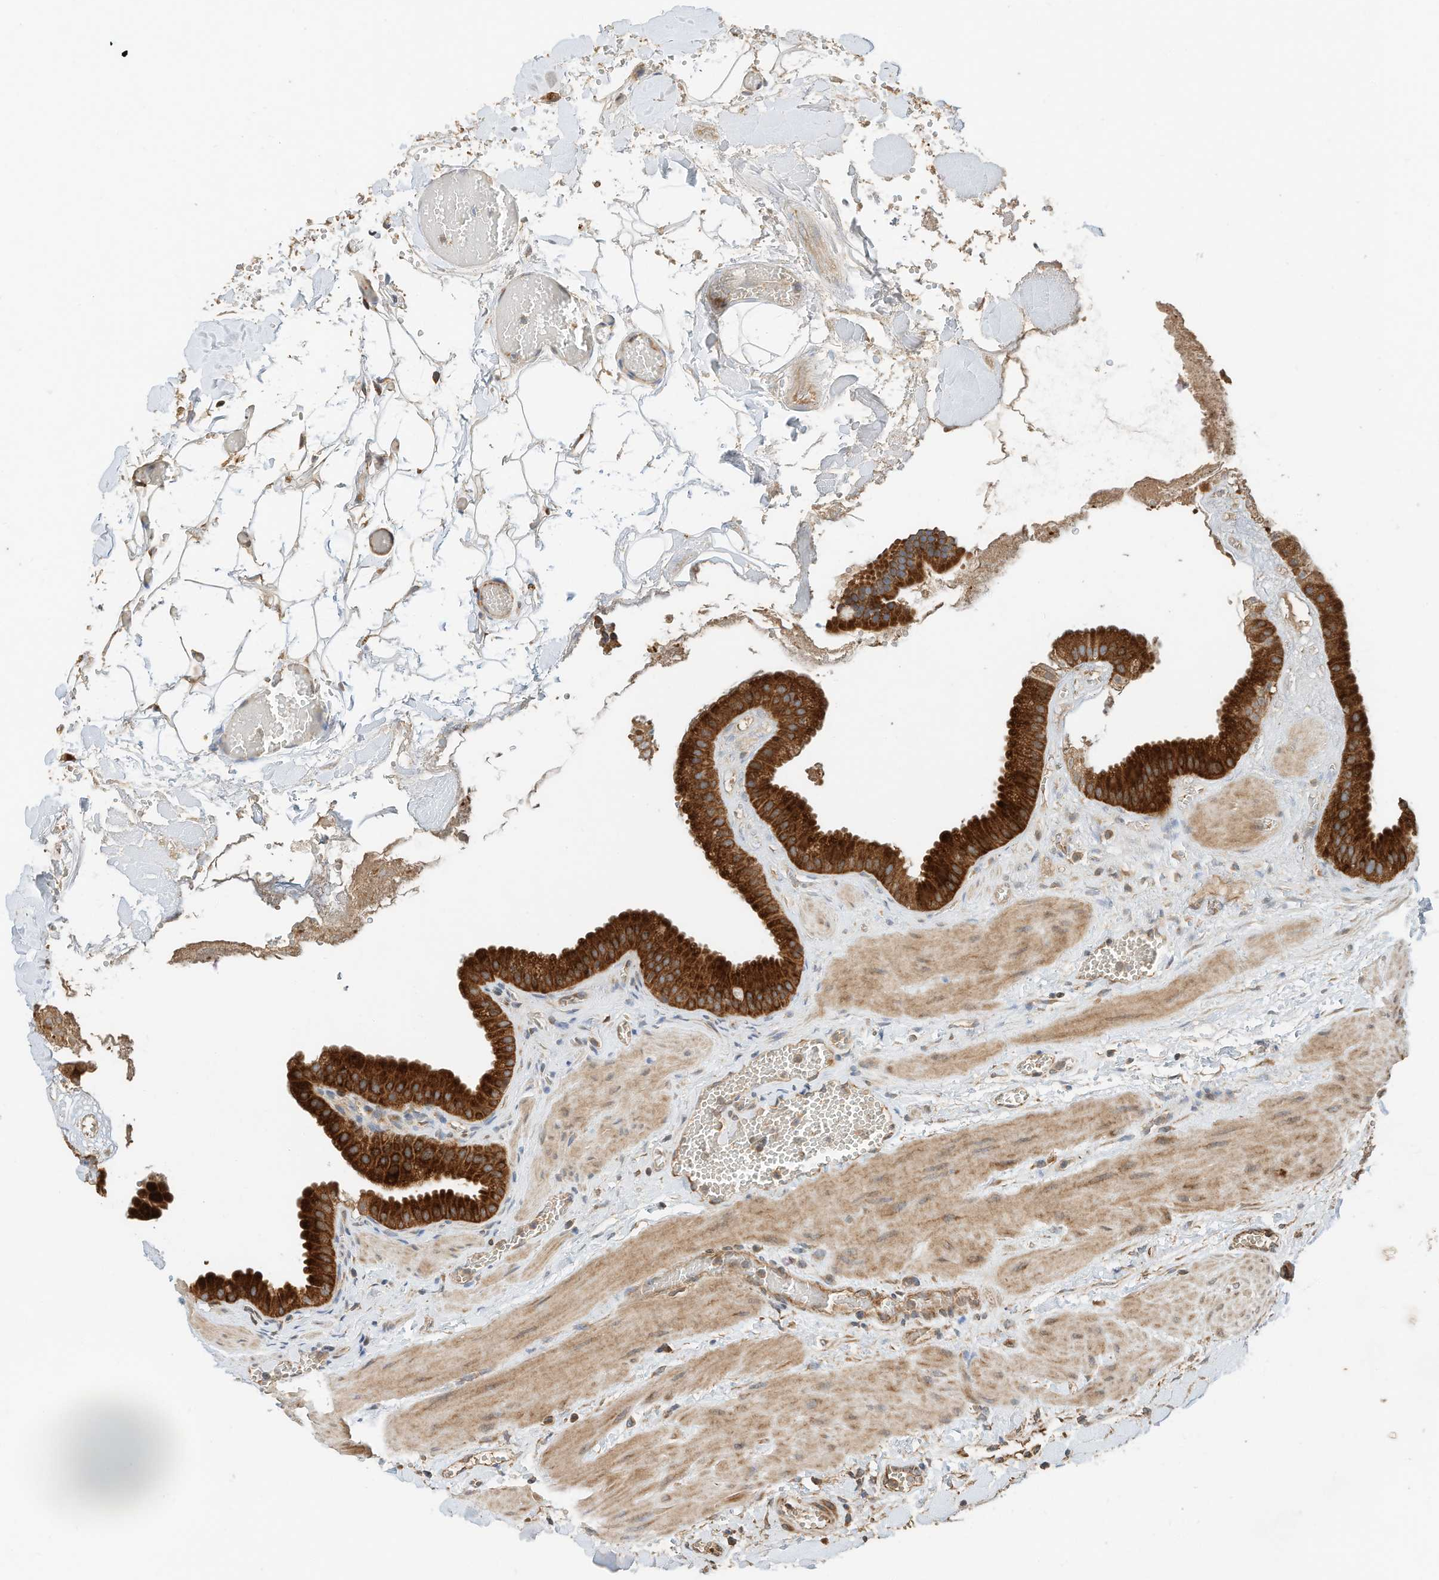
{"staining": {"intensity": "strong", "quantity": ">75%", "location": "cytoplasmic/membranous"}, "tissue": "gallbladder", "cell_type": "Glandular cells", "image_type": "normal", "snomed": [{"axis": "morphology", "description": "Normal tissue, NOS"}, {"axis": "topography", "description": "Gallbladder"}], "caption": "Brown immunohistochemical staining in unremarkable human gallbladder displays strong cytoplasmic/membranous staining in approximately >75% of glandular cells.", "gene": "CPAMD8", "patient": {"sex": "male", "age": 55}}